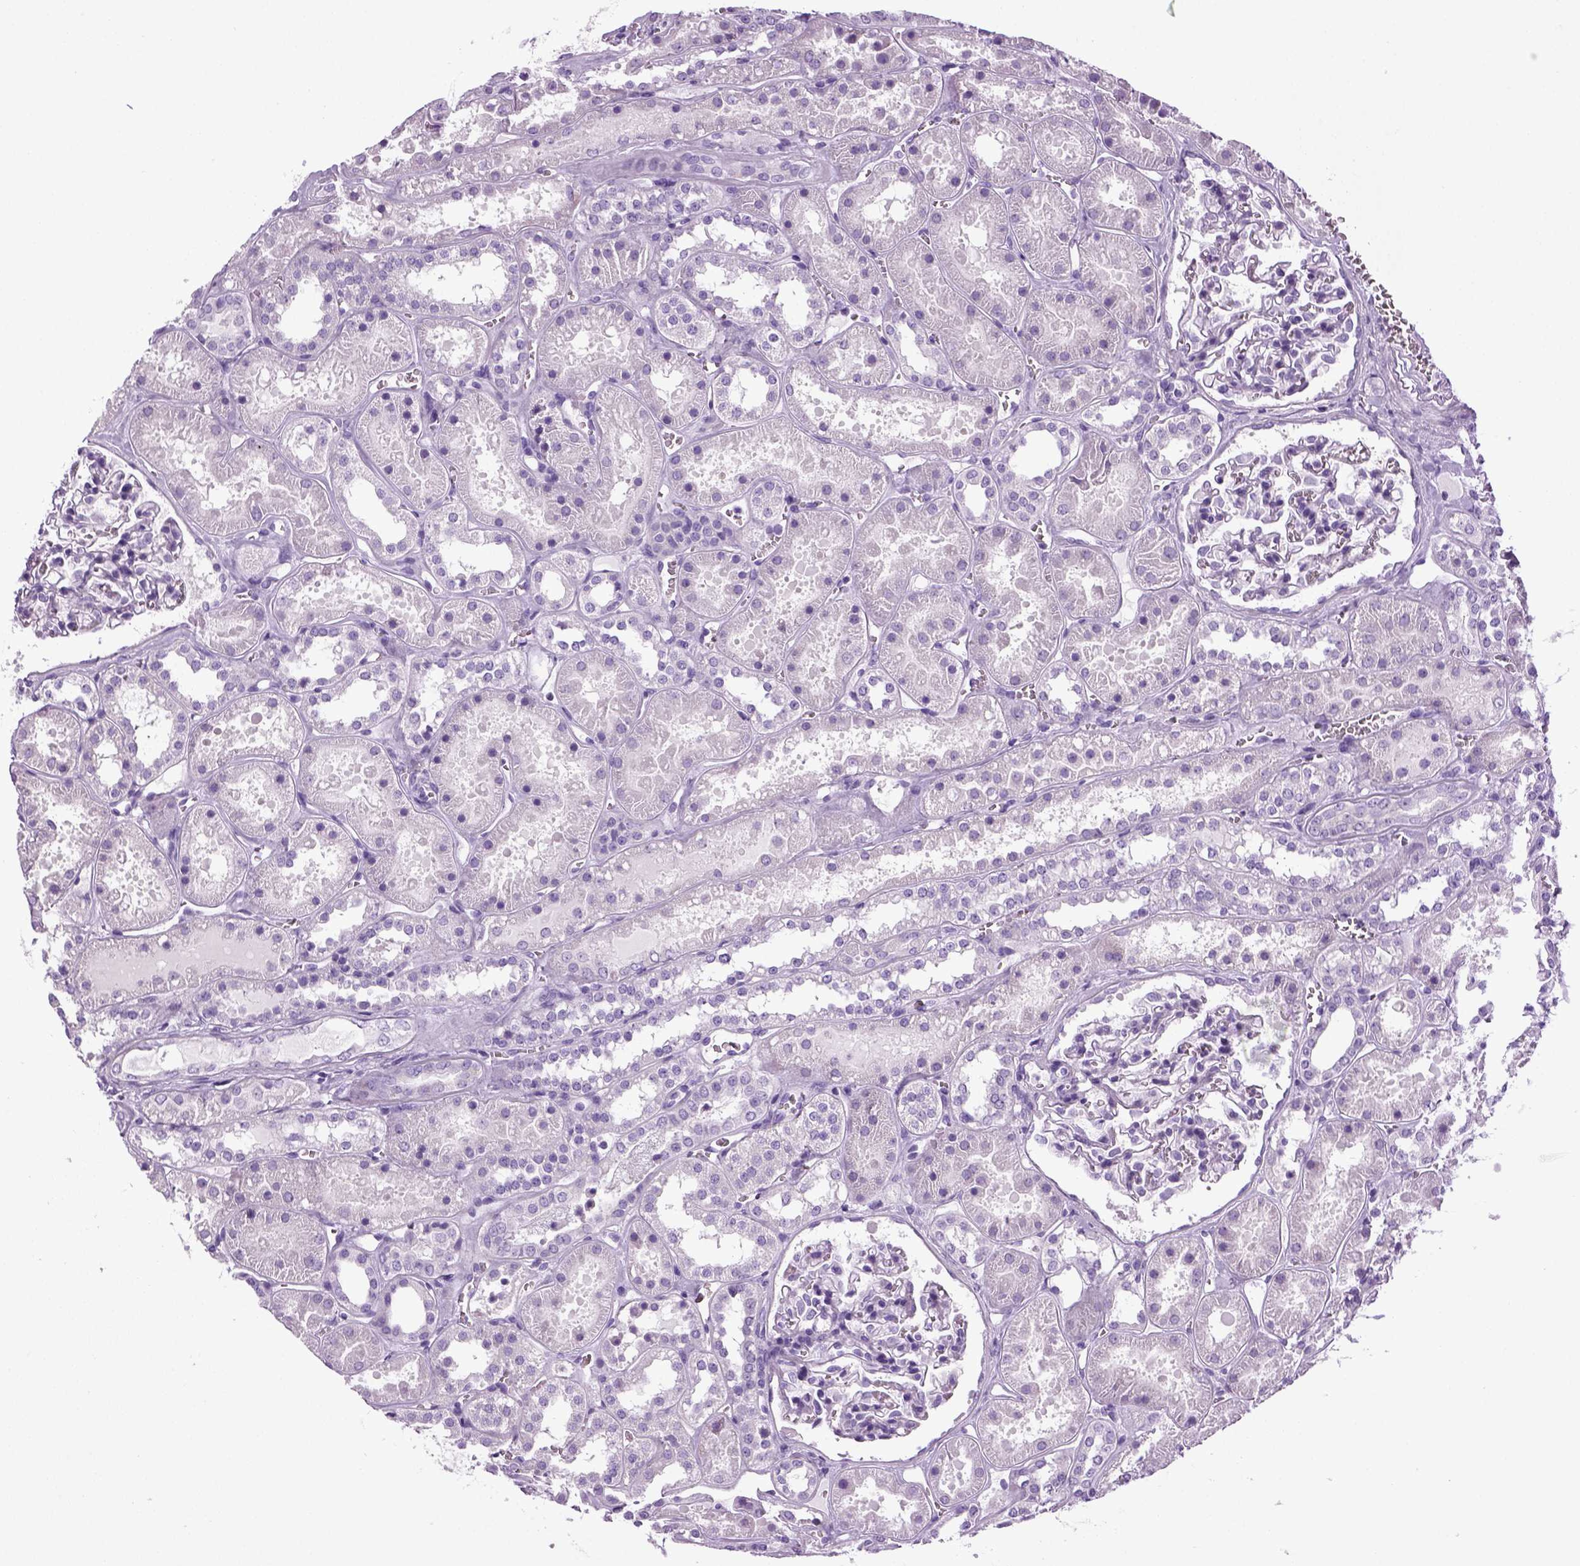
{"staining": {"intensity": "negative", "quantity": "none", "location": "none"}, "tissue": "kidney", "cell_type": "Cells in glomeruli", "image_type": "normal", "snomed": [{"axis": "morphology", "description": "Normal tissue, NOS"}, {"axis": "topography", "description": "Kidney"}], "caption": "The immunohistochemistry (IHC) image has no significant positivity in cells in glomeruli of kidney.", "gene": "HMCN2", "patient": {"sex": "female", "age": 41}}